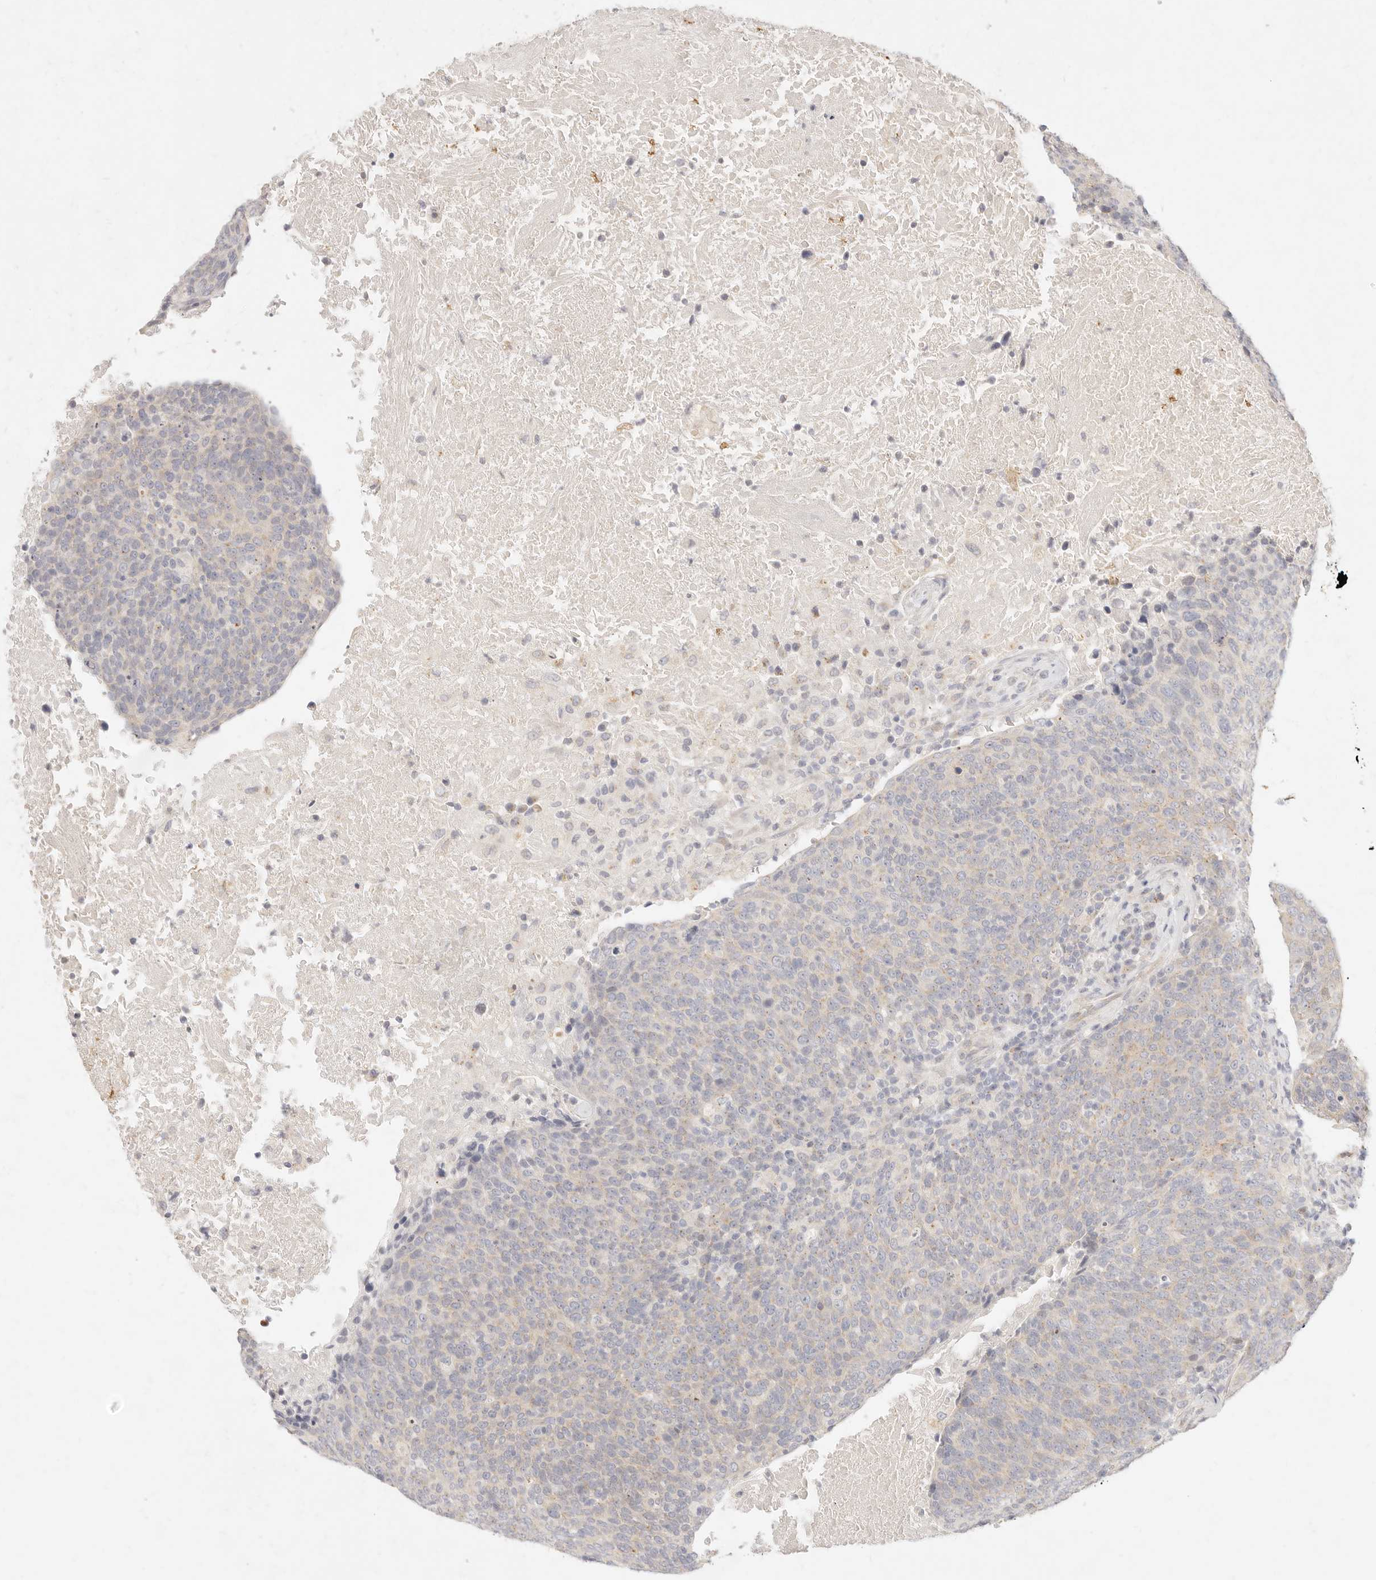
{"staining": {"intensity": "negative", "quantity": "none", "location": "none"}, "tissue": "head and neck cancer", "cell_type": "Tumor cells", "image_type": "cancer", "snomed": [{"axis": "morphology", "description": "Squamous cell carcinoma, NOS"}, {"axis": "morphology", "description": "Squamous cell carcinoma, metastatic, NOS"}, {"axis": "topography", "description": "Lymph node"}, {"axis": "topography", "description": "Head-Neck"}], "caption": "Tumor cells are negative for protein expression in human head and neck metastatic squamous cell carcinoma.", "gene": "ASCL3", "patient": {"sex": "male", "age": 62}}